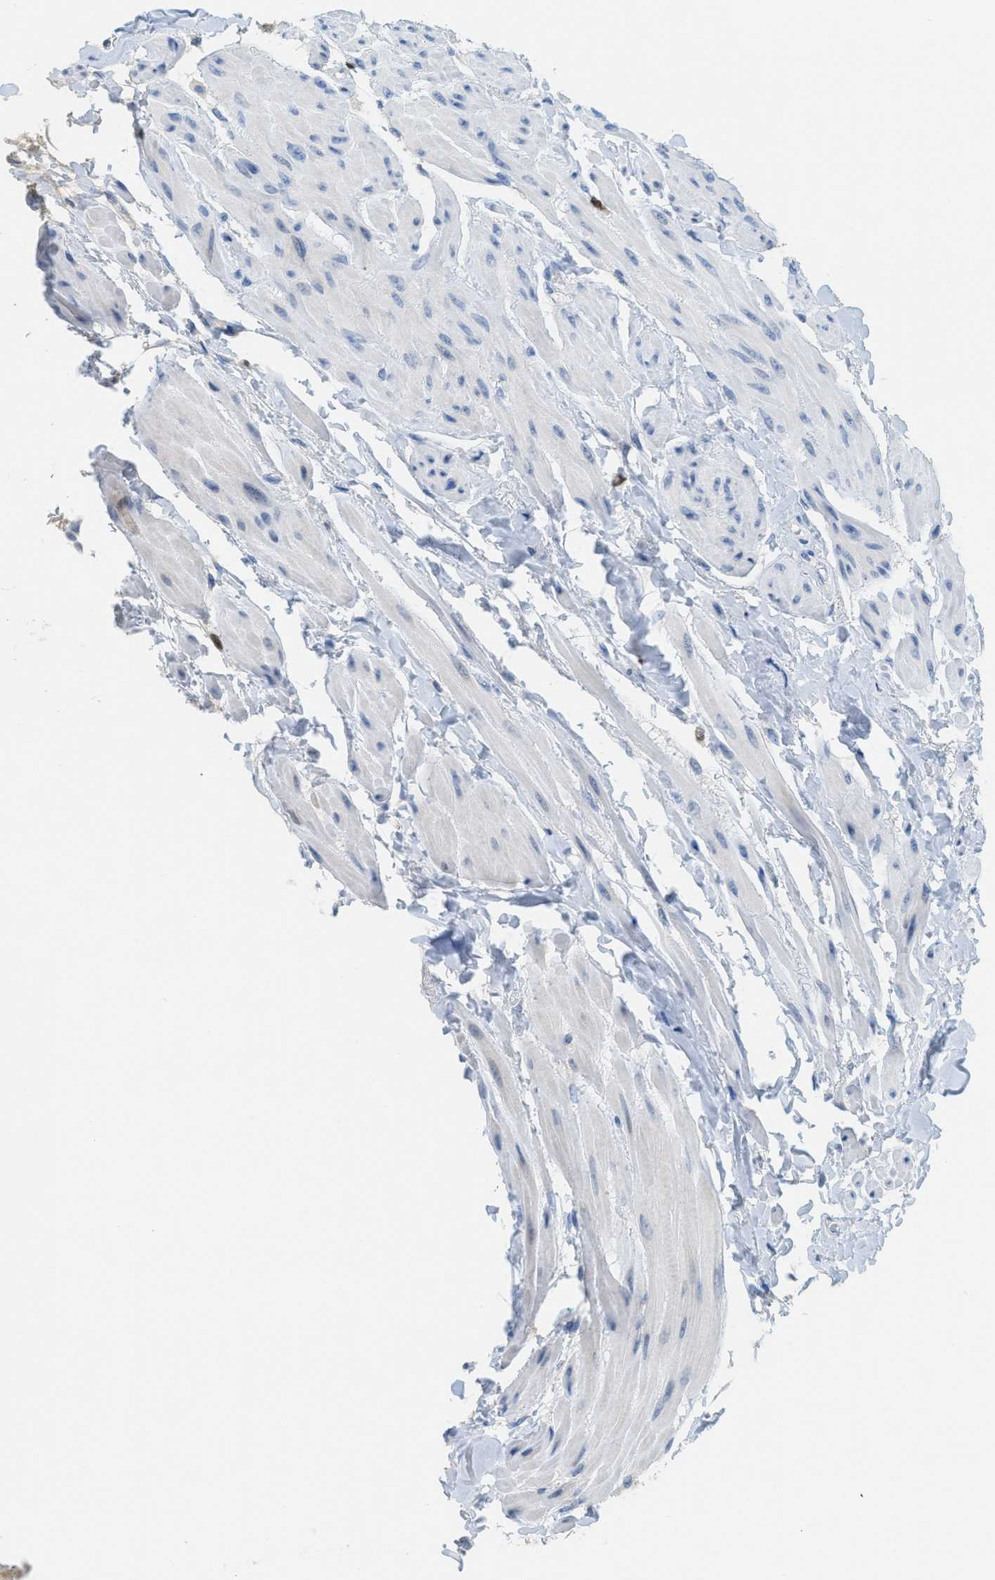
{"staining": {"intensity": "weak", "quantity": "<25%", "location": "cytoplasmic/membranous"}, "tissue": "urinary bladder", "cell_type": "Urothelial cells", "image_type": "normal", "snomed": [{"axis": "morphology", "description": "Normal tissue, NOS"}, {"axis": "topography", "description": "Urinary bladder"}], "caption": "Immunohistochemical staining of benign human urinary bladder displays no significant staining in urothelial cells.", "gene": "ORC6", "patient": {"sex": "female", "age": 79}}